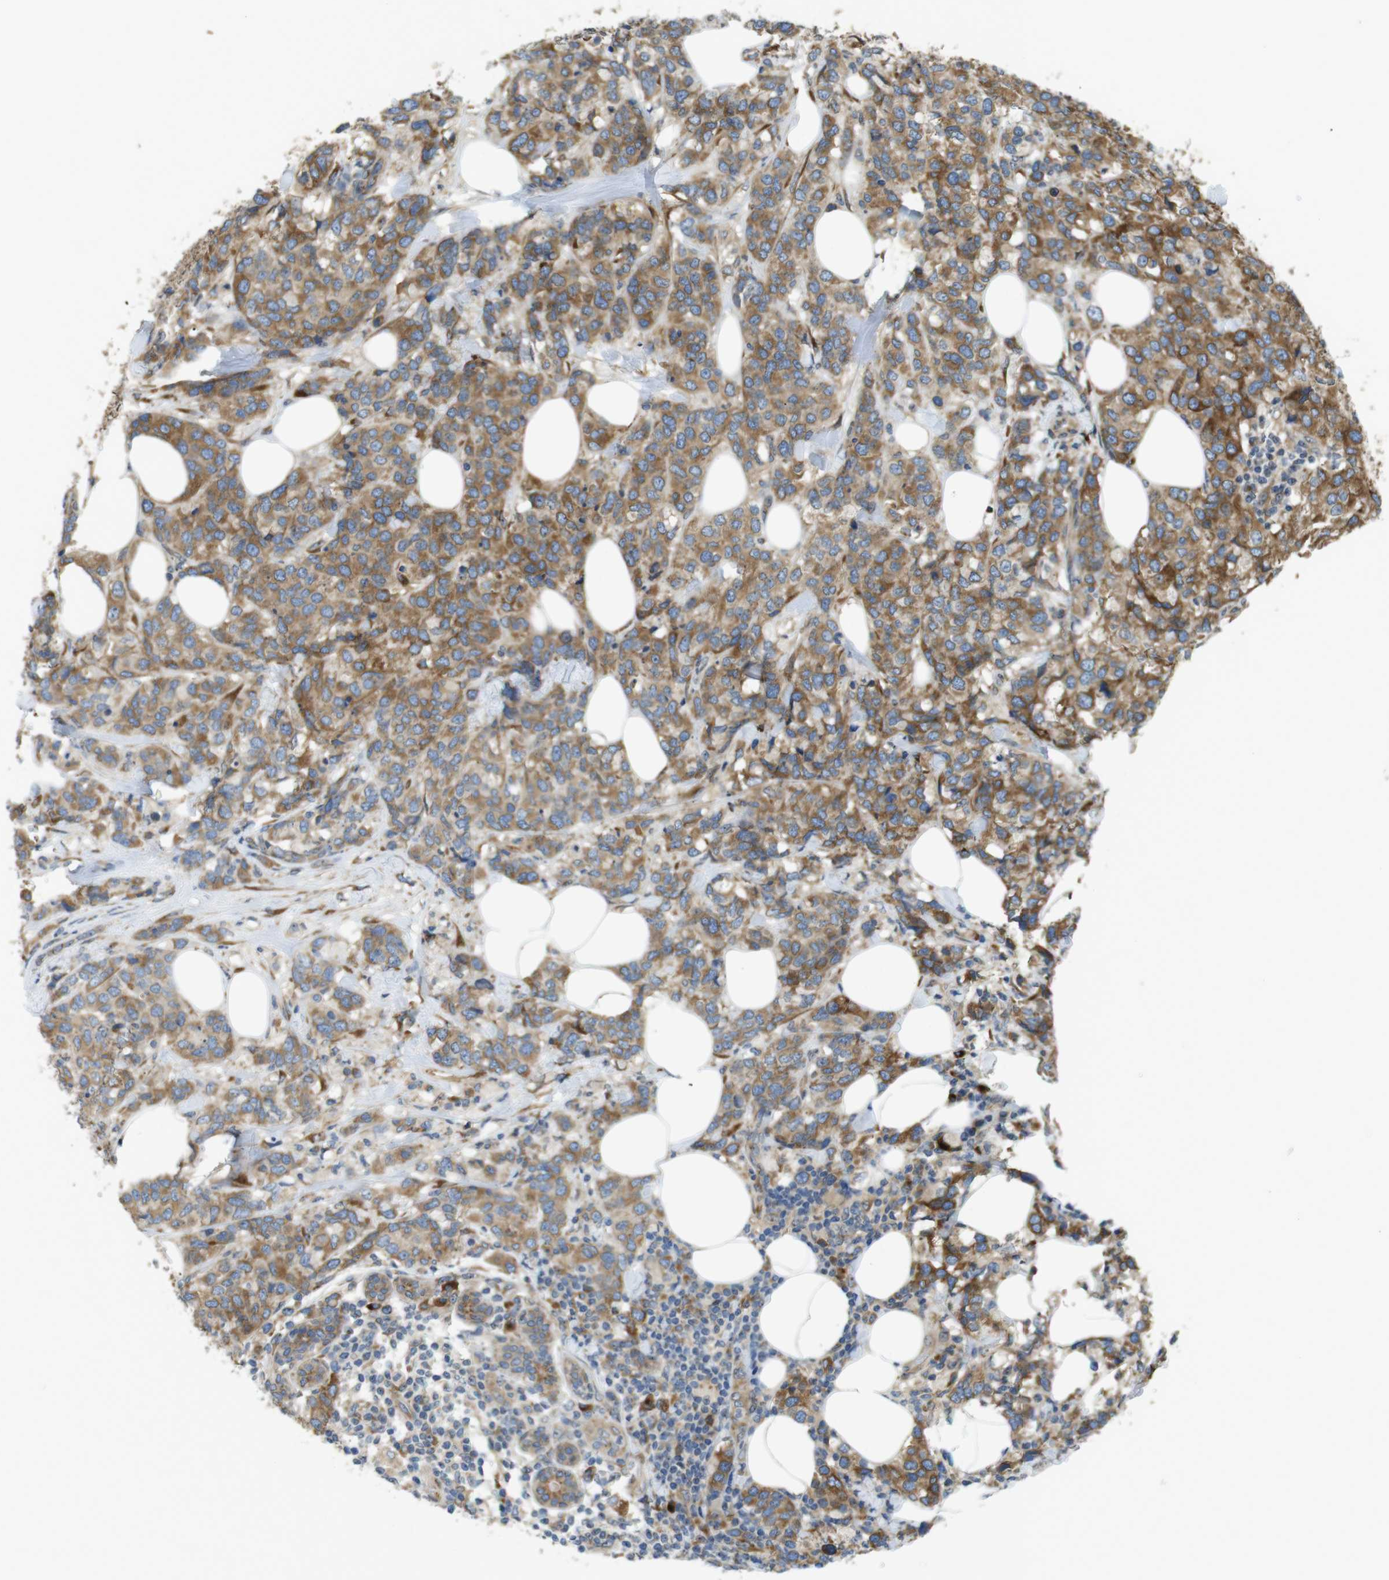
{"staining": {"intensity": "moderate", "quantity": ">75%", "location": "cytoplasmic/membranous"}, "tissue": "breast cancer", "cell_type": "Tumor cells", "image_type": "cancer", "snomed": [{"axis": "morphology", "description": "Lobular carcinoma"}, {"axis": "topography", "description": "Breast"}], "caption": "Immunohistochemistry (IHC) image of neoplastic tissue: human breast lobular carcinoma stained using IHC reveals medium levels of moderate protein expression localized specifically in the cytoplasmic/membranous of tumor cells, appearing as a cytoplasmic/membranous brown color.", "gene": "TMEM143", "patient": {"sex": "female", "age": 59}}